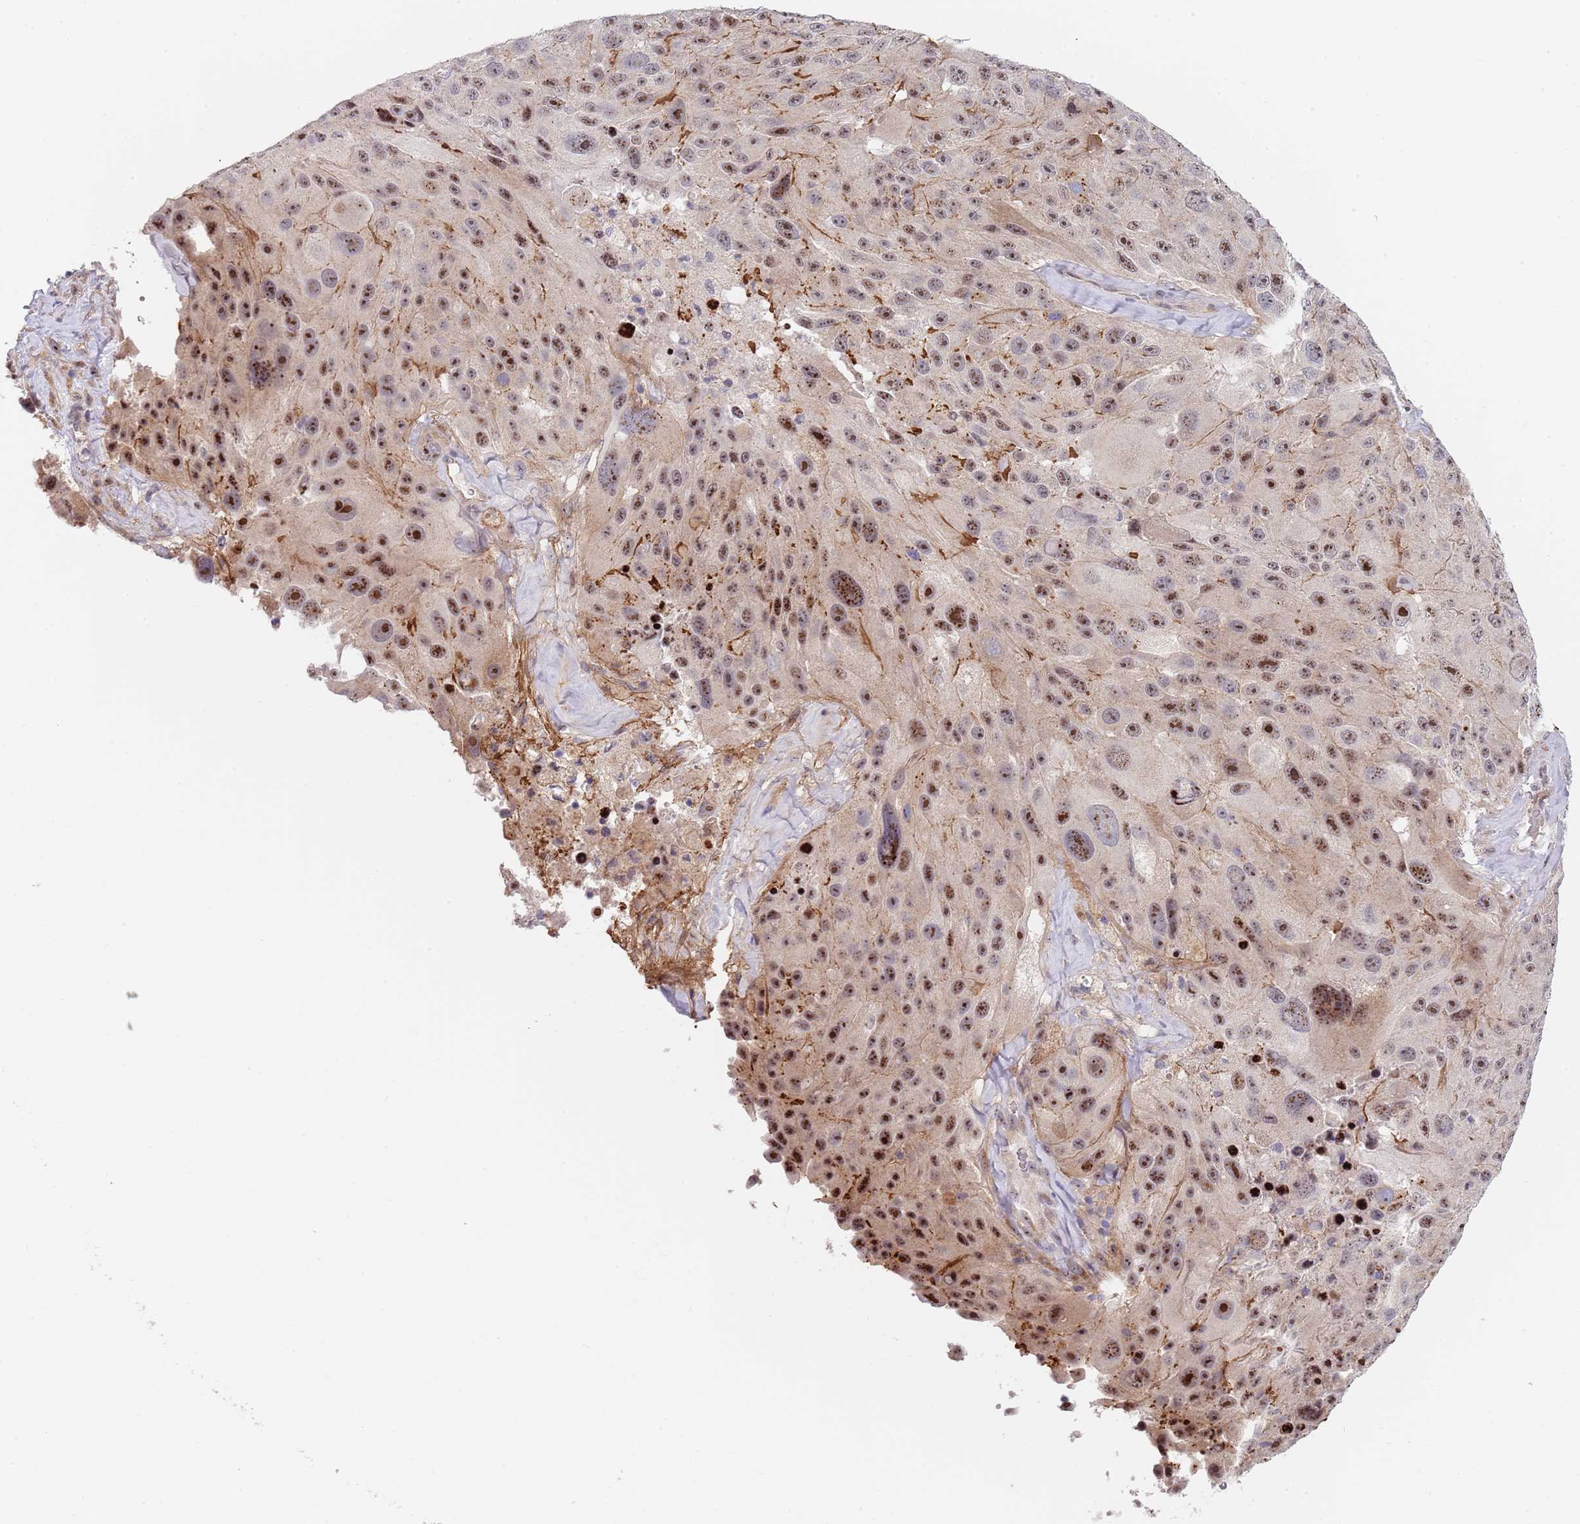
{"staining": {"intensity": "moderate", "quantity": ">75%", "location": "nuclear"}, "tissue": "melanoma", "cell_type": "Tumor cells", "image_type": "cancer", "snomed": [{"axis": "morphology", "description": "Malignant melanoma, Metastatic site"}, {"axis": "topography", "description": "Lymph node"}], "caption": "Human malignant melanoma (metastatic site) stained with a brown dye exhibits moderate nuclear positive expression in about >75% of tumor cells.", "gene": "PLCL2", "patient": {"sex": "male", "age": 62}}